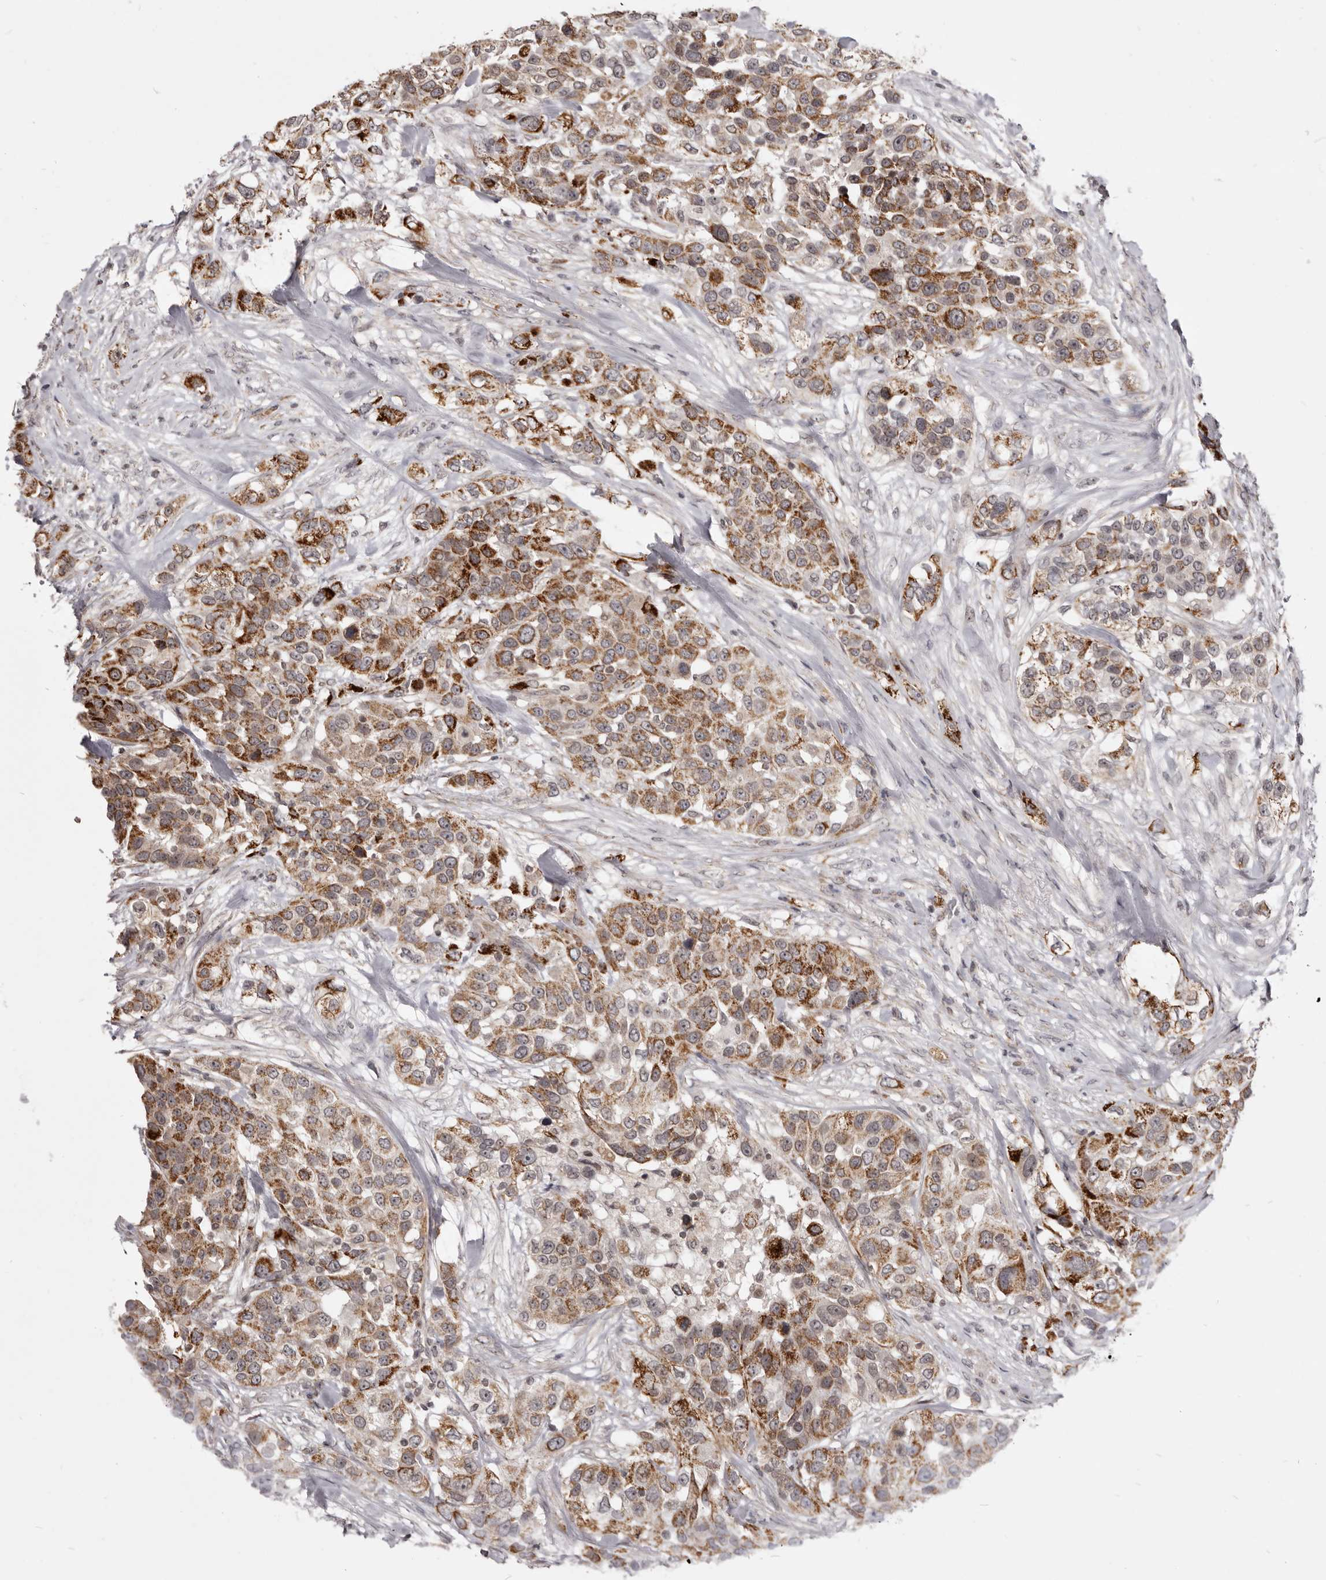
{"staining": {"intensity": "strong", "quantity": ">75%", "location": "cytoplasmic/membranous"}, "tissue": "urothelial cancer", "cell_type": "Tumor cells", "image_type": "cancer", "snomed": [{"axis": "morphology", "description": "Urothelial carcinoma, High grade"}, {"axis": "topography", "description": "Urinary bladder"}], "caption": "A high-resolution image shows IHC staining of urothelial cancer, which displays strong cytoplasmic/membranous positivity in approximately >75% of tumor cells. (brown staining indicates protein expression, while blue staining denotes nuclei).", "gene": "THUMPD1", "patient": {"sex": "female", "age": 80}}